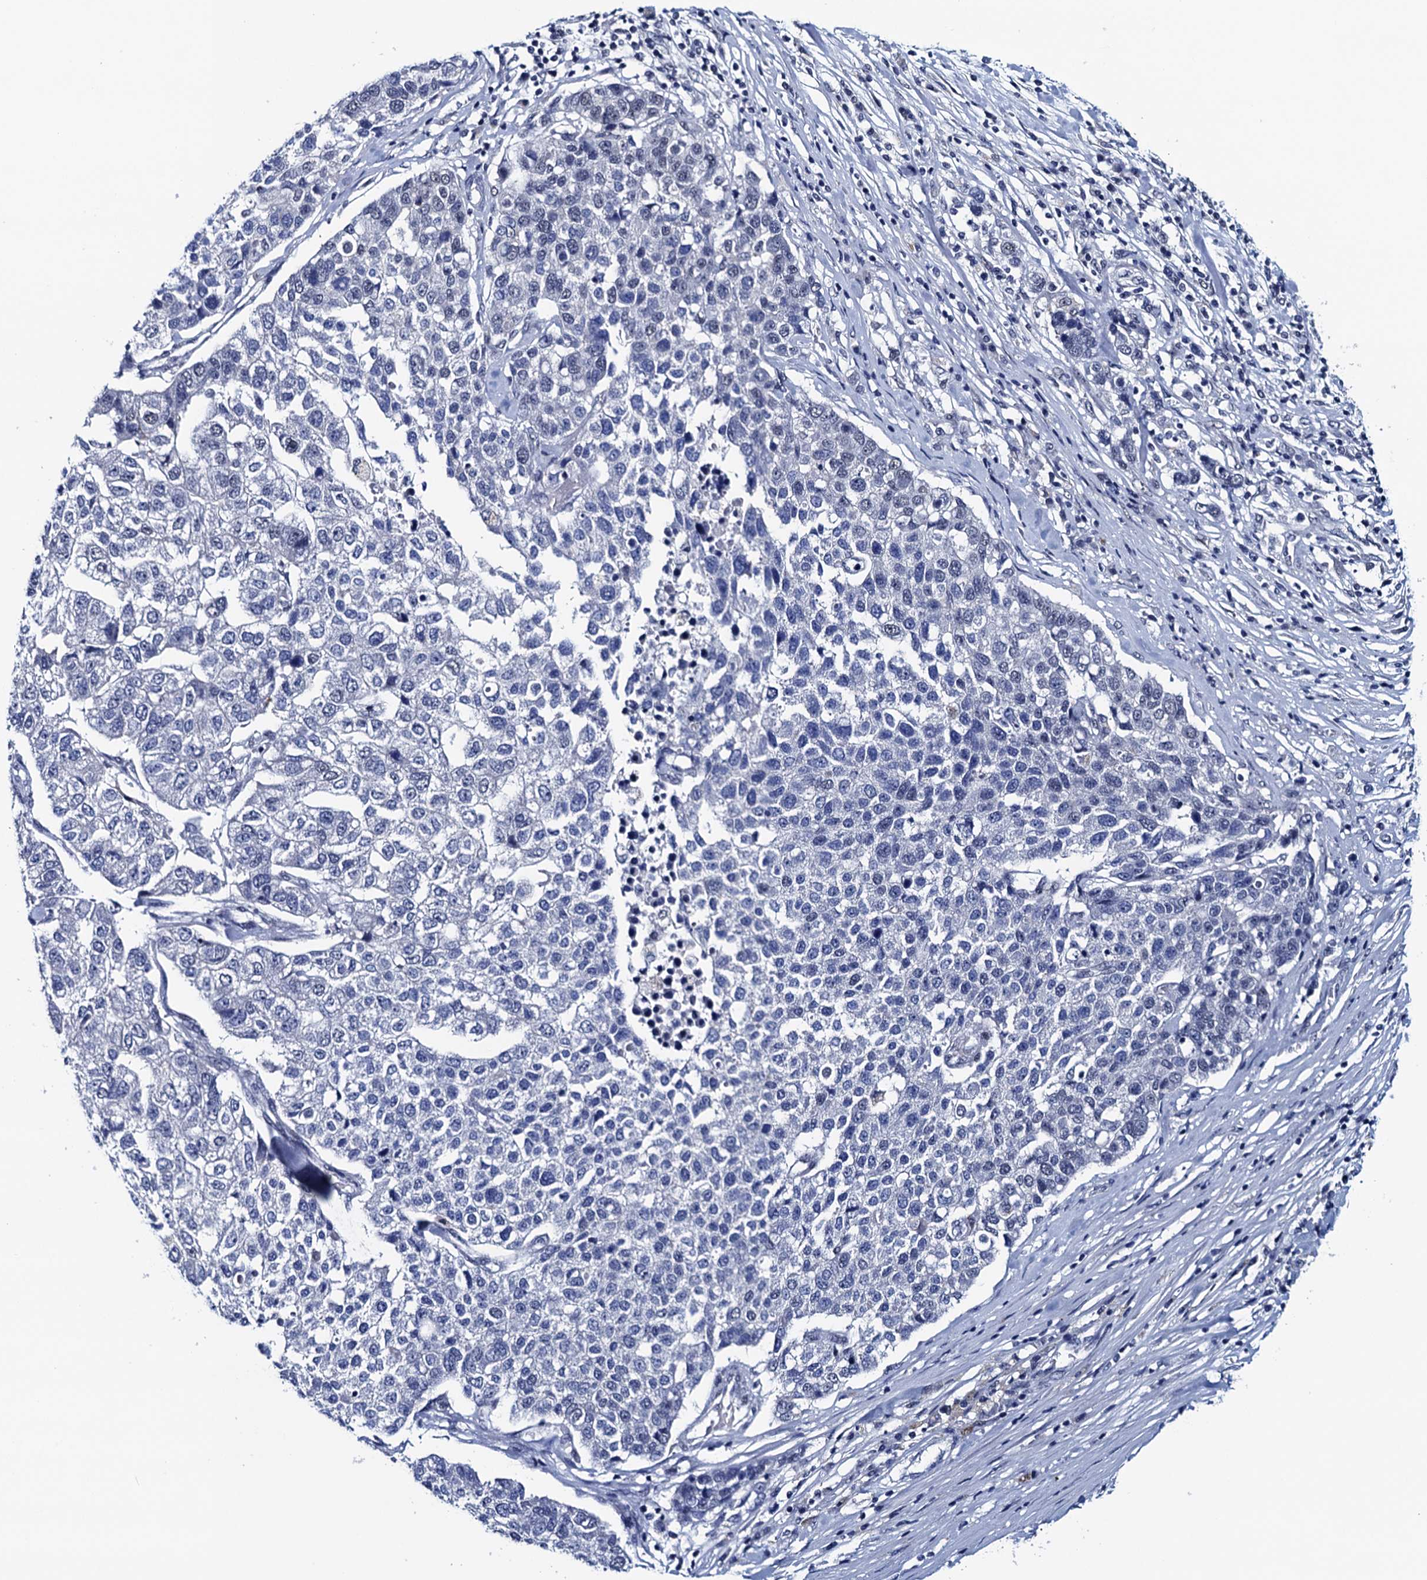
{"staining": {"intensity": "negative", "quantity": "none", "location": "none"}, "tissue": "pancreatic cancer", "cell_type": "Tumor cells", "image_type": "cancer", "snomed": [{"axis": "morphology", "description": "Adenocarcinoma, NOS"}, {"axis": "topography", "description": "Pancreas"}], "caption": "There is no significant expression in tumor cells of adenocarcinoma (pancreatic).", "gene": "FNBP4", "patient": {"sex": "female", "age": 61}}